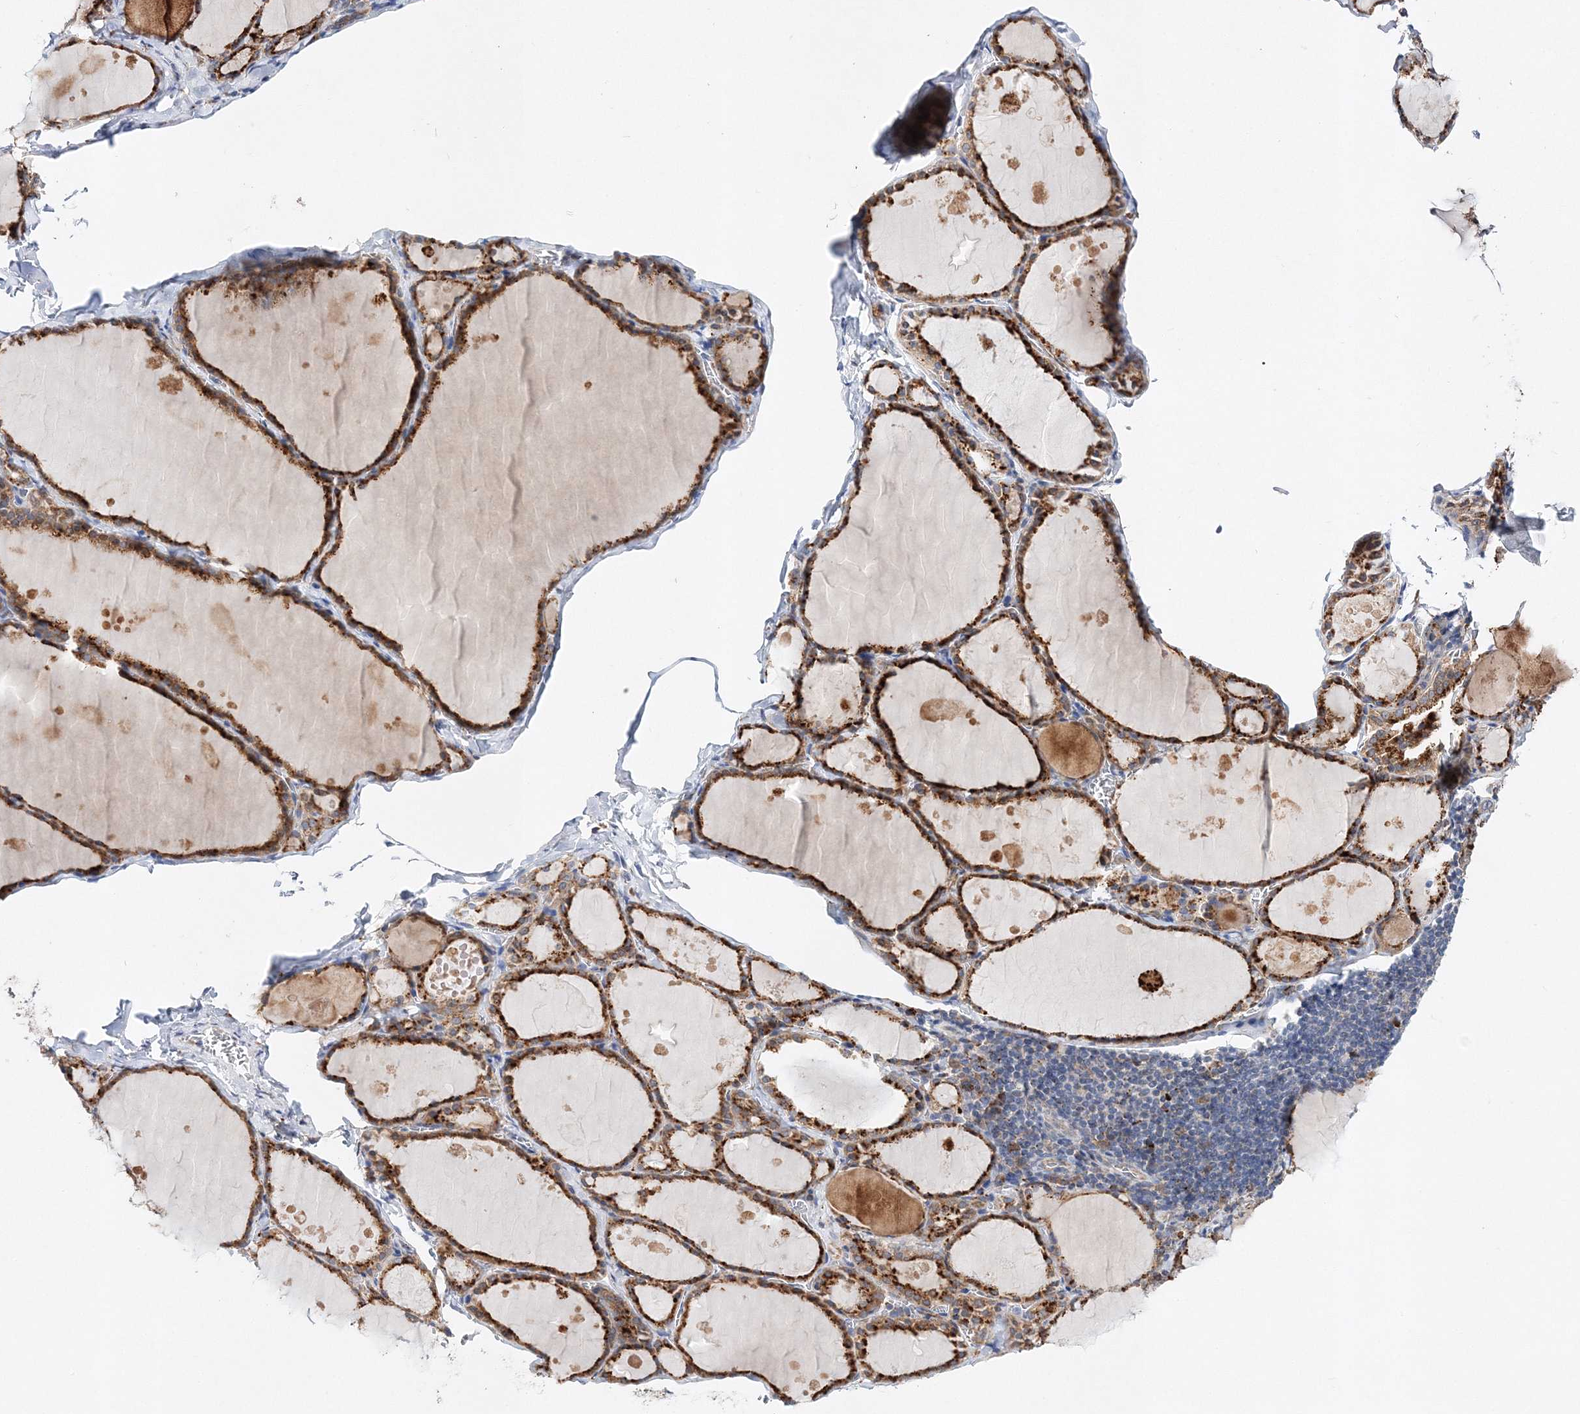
{"staining": {"intensity": "strong", "quantity": ">75%", "location": "cytoplasmic/membranous"}, "tissue": "thyroid gland", "cell_type": "Glandular cells", "image_type": "normal", "snomed": [{"axis": "morphology", "description": "Normal tissue, NOS"}, {"axis": "topography", "description": "Thyroid gland"}], "caption": "Protein staining reveals strong cytoplasmic/membranous expression in about >75% of glandular cells in unremarkable thyroid gland.", "gene": "C3orf38", "patient": {"sex": "male", "age": 56}}